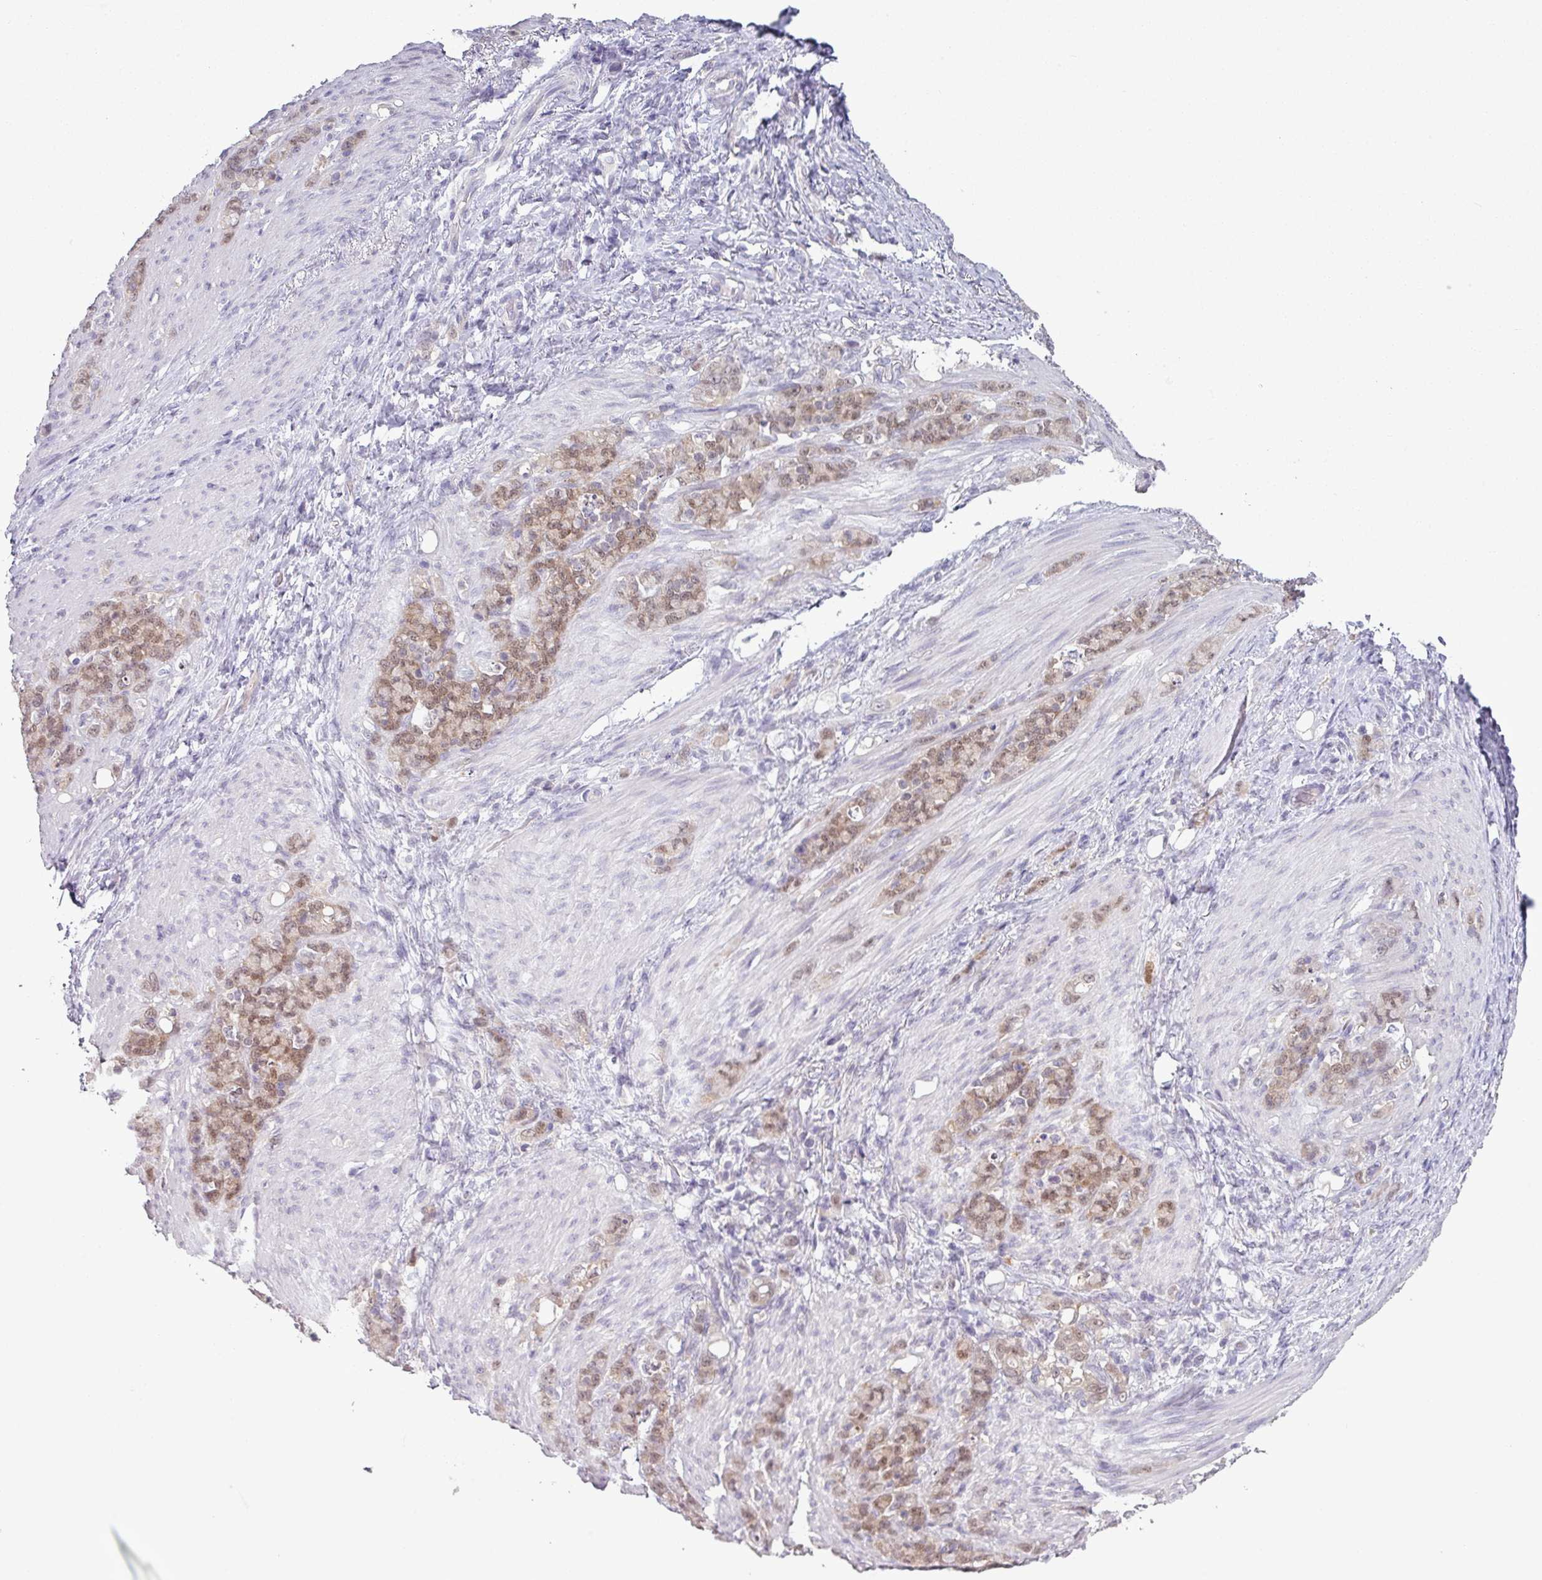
{"staining": {"intensity": "moderate", "quantity": ">75%", "location": "nuclear"}, "tissue": "stomach cancer", "cell_type": "Tumor cells", "image_type": "cancer", "snomed": [{"axis": "morphology", "description": "Adenocarcinoma, NOS"}, {"axis": "topography", "description": "Stomach"}], "caption": "The immunohistochemical stain shows moderate nuclear staining in tumor cells of adenocarcinoma (stomach) tissue.", "gene": "TTLL12", "patient": {"sex": "female", "age": 79}}